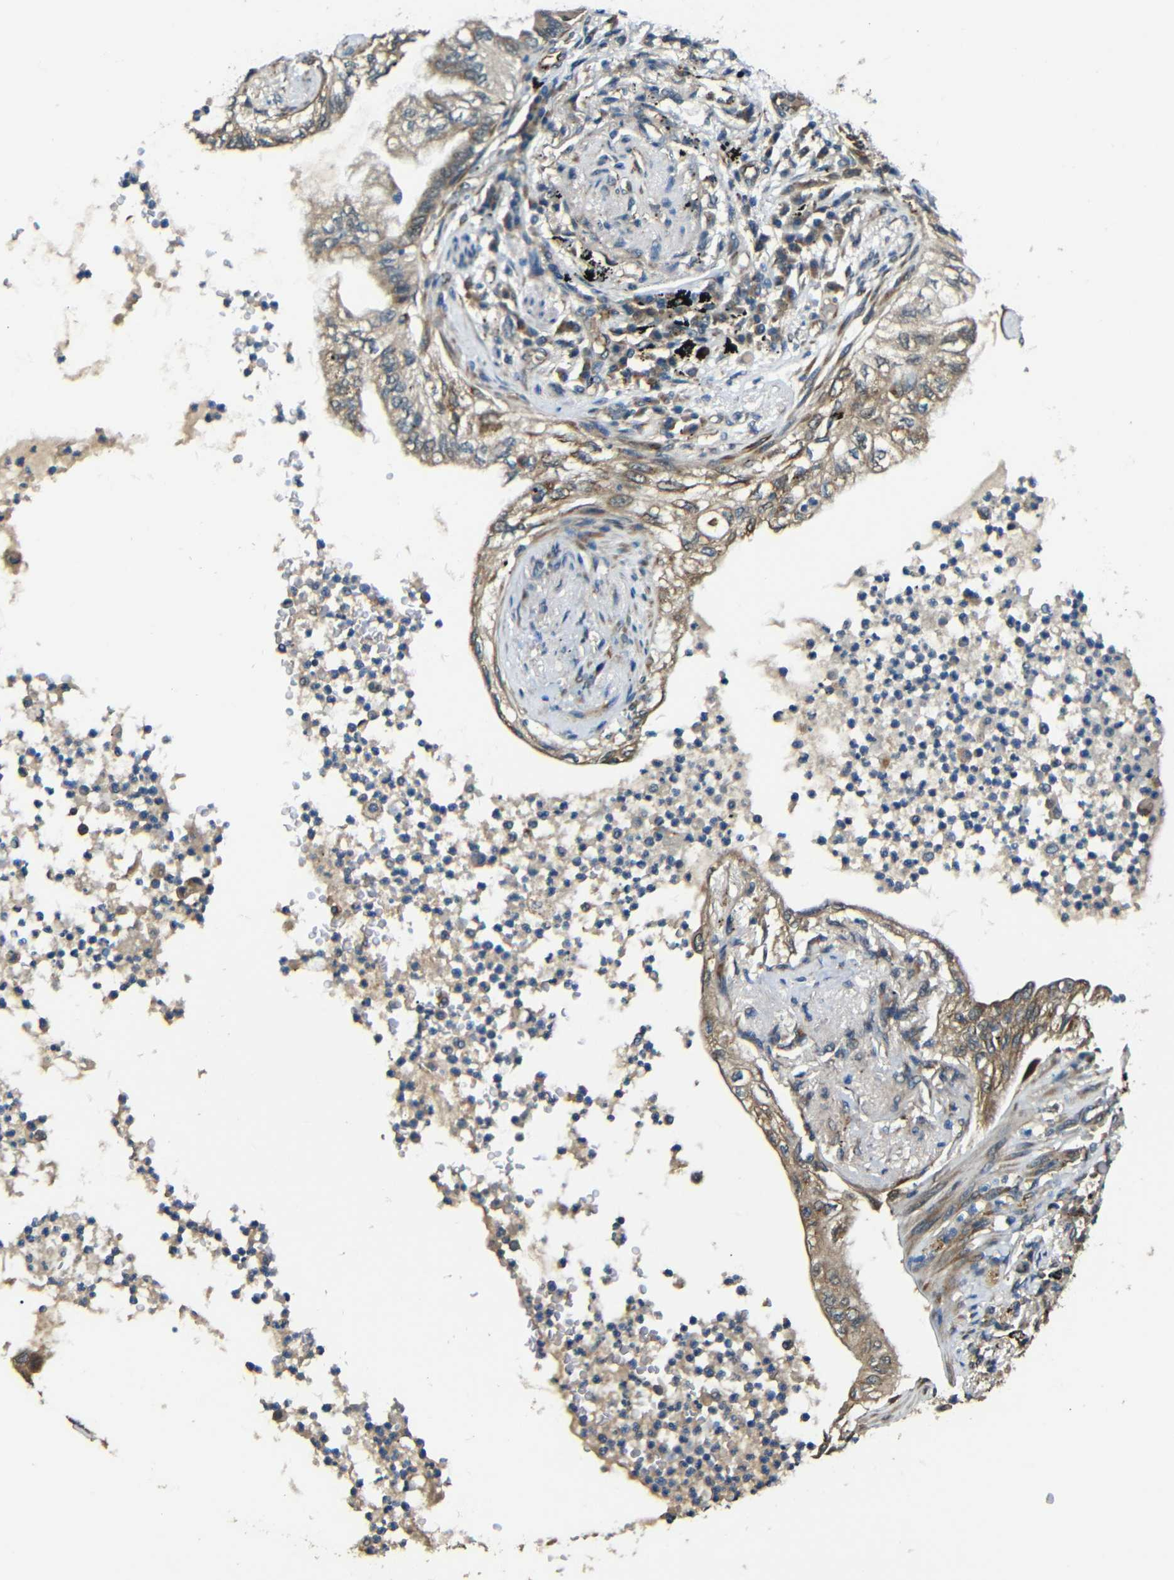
{"staining": {"intensity": "weak", "quantity": ">75%", "location": "cytoplasmic/membranous"}, "tissue": "lung cancer", "cell_type": "Tumor cells", "image_type": "cancer", "snomed": [{"axis": "morphology", "description": "Normal tissue, NOS"}, {"axis": "morphology", "description": "Adenocarcinoma, NOS"}, {"axis": "topography", "description": "Bronchus"}, {"axis": "topography", "description": "Lung"}], "caption": "Immunohistochemistry staining of lung adenocarcinoma, which demonstrates low levels of weak cytoplasmic/membranous positivity in about >75% of tumor cells indicating weak cytoplasmic/membranous protein expression. The staining was performed using DAB (brown) for protein detection and nuclei were counterstained in hematoxylin (blue).", "gene": "ATP7A", "patient": {"sex": "female", "age": 70}}